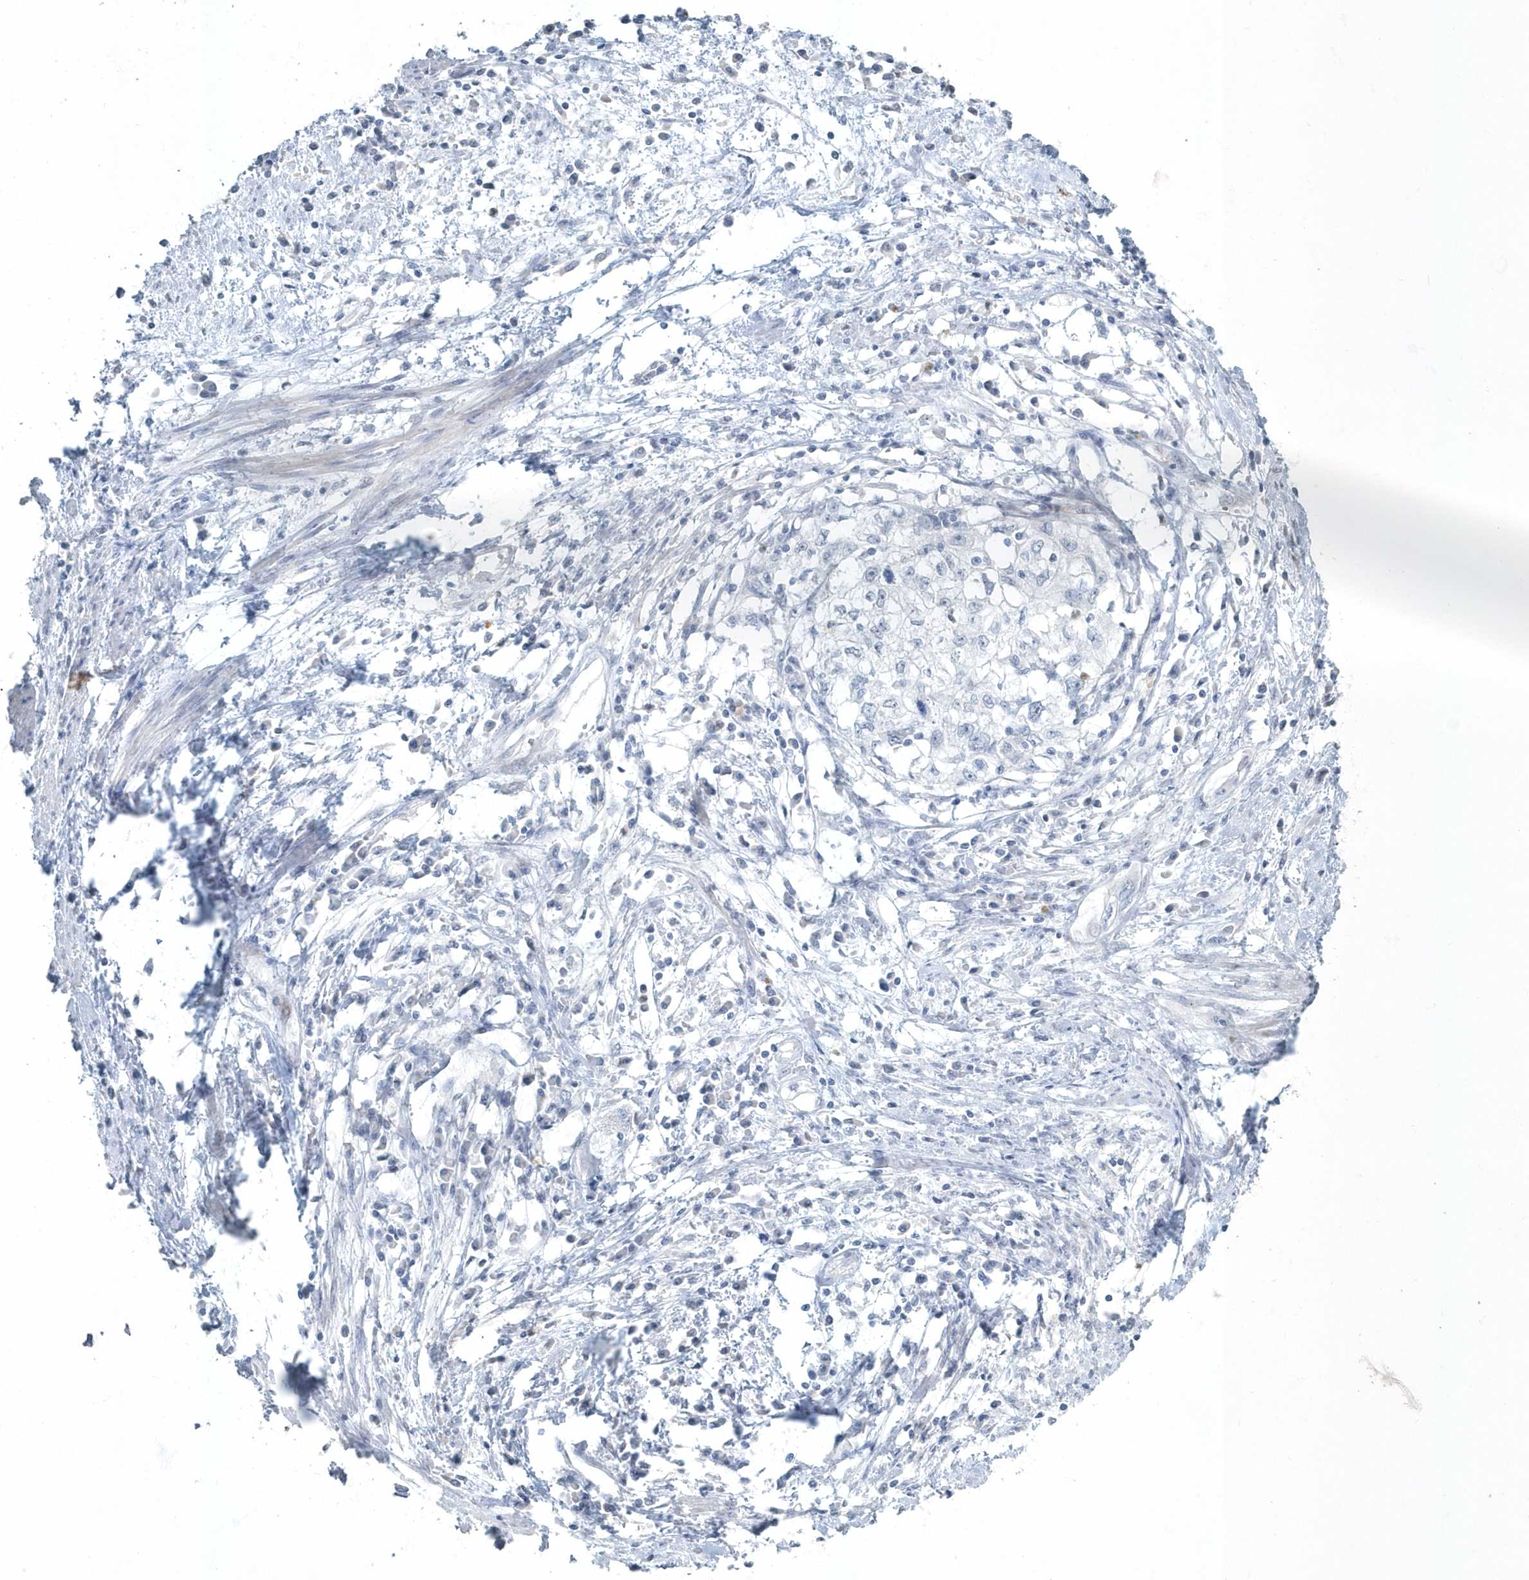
{"staining": {"intensity": "negative", "quantity": "none", "location": "none"}, "tissue": "cervical cancer", "cell_type": "Tumor cells", "image_type": "cancer", "snomed": [{"axis": "morphology", "description": "Squamous cell carcinoma, NOS"}, {"axis": "topography", "description": "Cervix"}], "caption": "An image of cervical squamous cell carcinoma stained for a protein displays no brown staining in tumor cells.", "gene": "MYOT", "patient": {"sex": "female", "age": 57}}